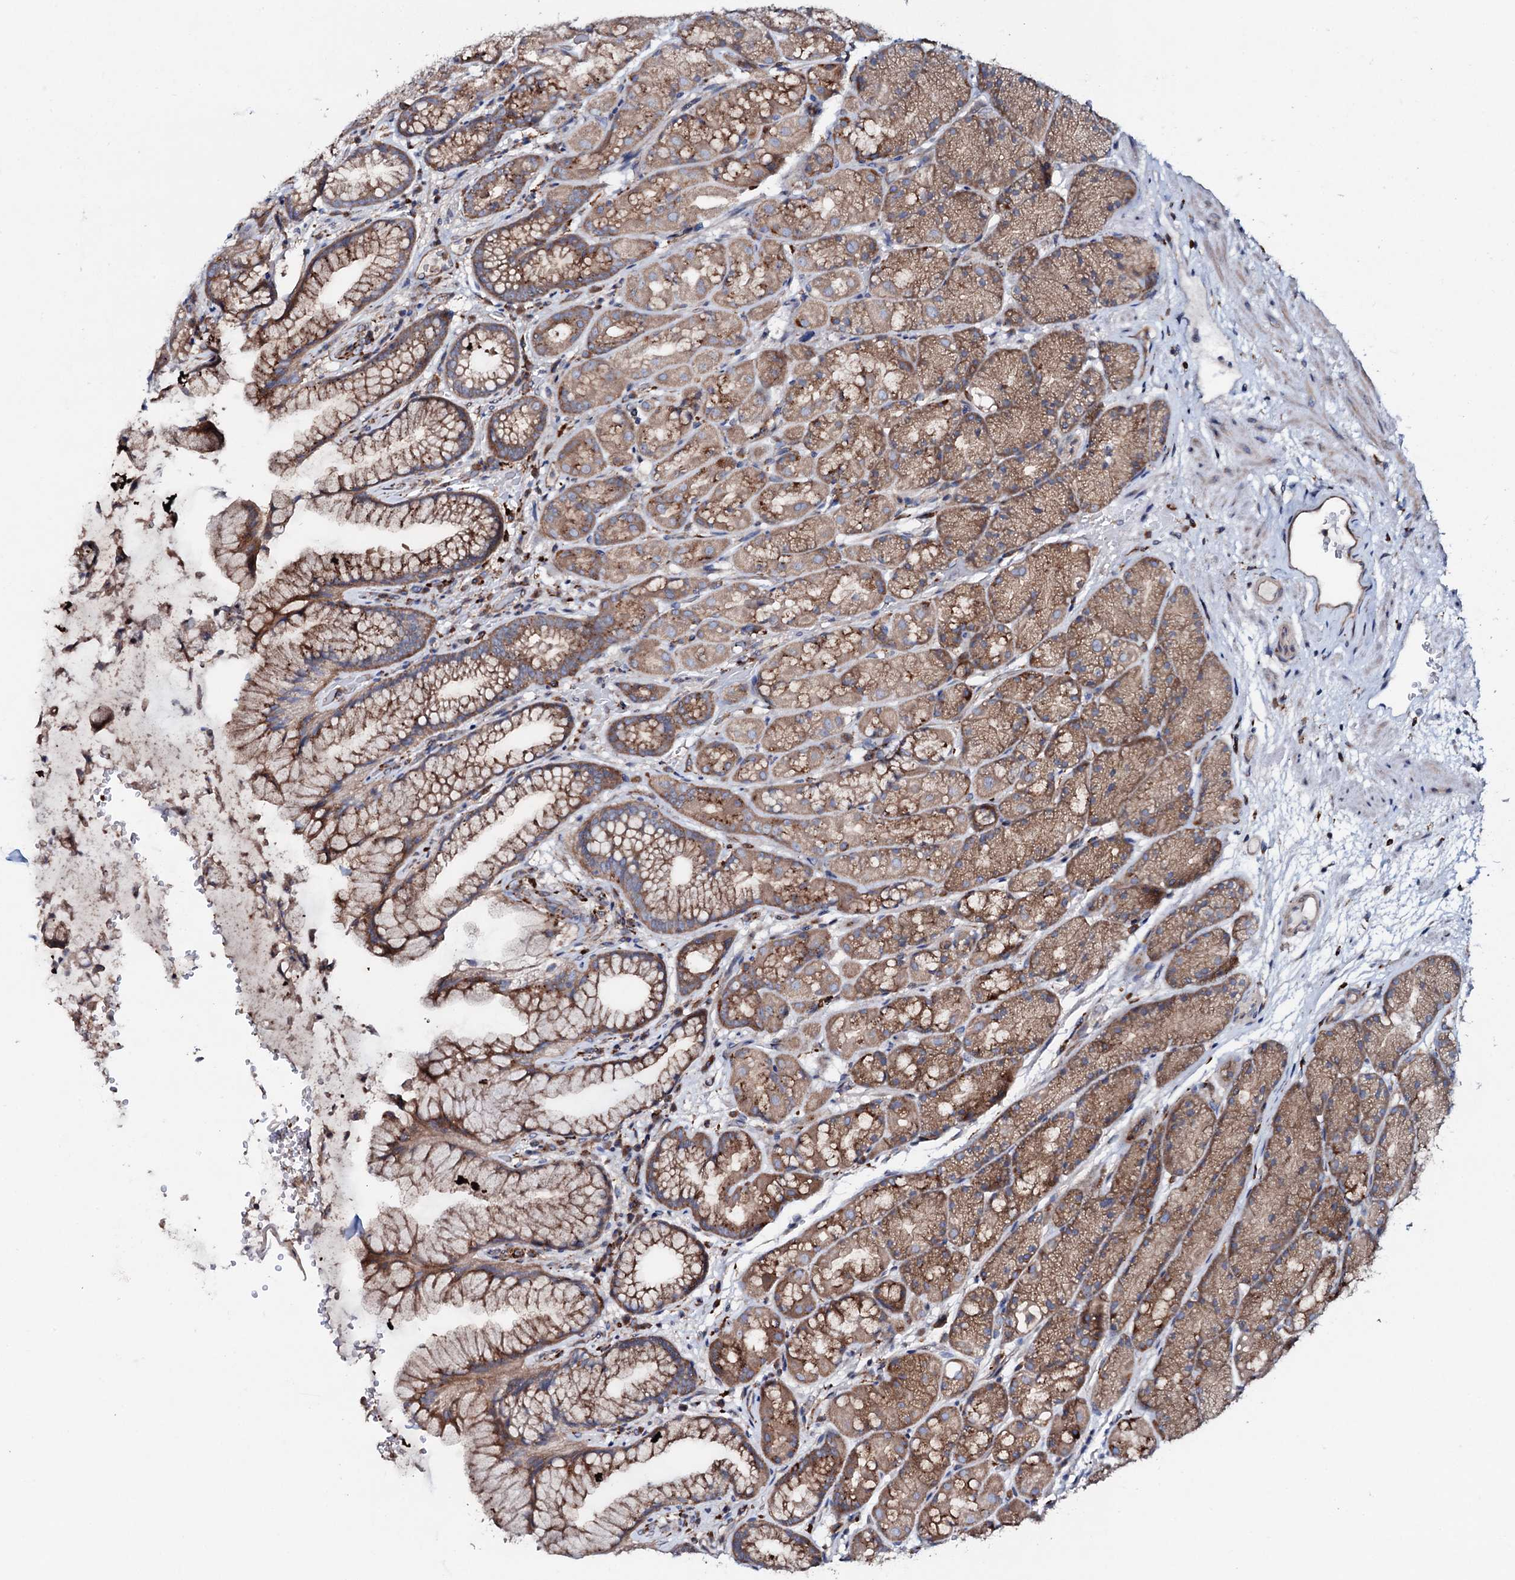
{"staining": {"intensity": "moderate", "quantity": ">75%", "location": "cytoplasmic/membranous"}, "tissue": "stomach", "cell_type": "Glandular cells", "image_type": "normal", "snomed": [{"axis": "morphology", "description": "Normal tissue, NOS"}, {"axis": "topography", "description": "Stomach"}], "caption": "Immunohistochemical staining of unremarkable human stomach displays medium levels of moderate cytoplasmic/membranous expression in about >75% of glandular cells.", "gene": "P2RX4", "patient": {"sex": "male", "age": 63}}